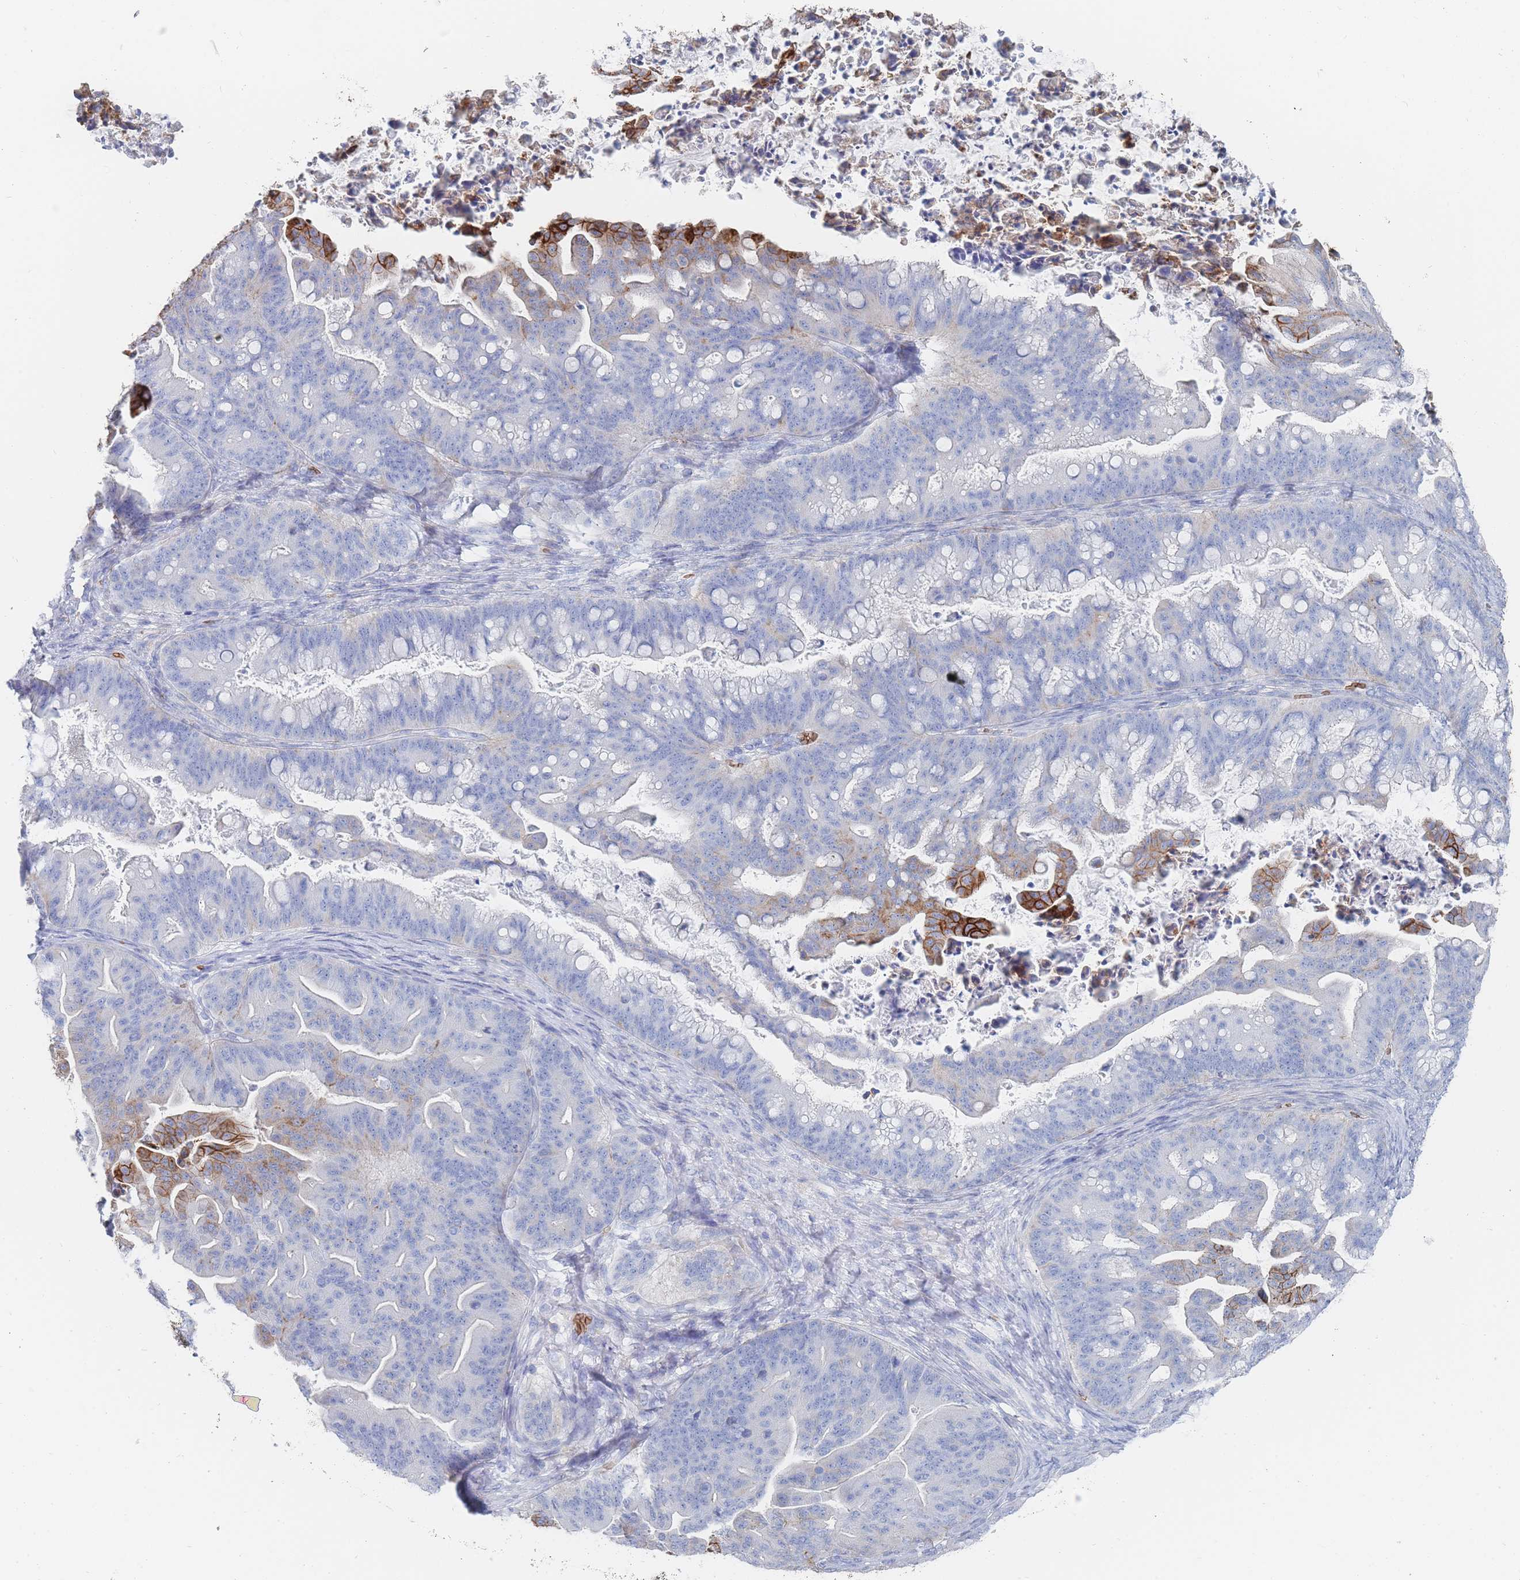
{"staining": {"intensity": "strong", "quantity": "<25%", "location": "cytoplasmic/membranous"}, "tissue": "ovarian cancer", "cell_type": "Tumor cells", "image_type": "cancer", "snomed": [{"axis": "morphology", "description": "Cystadenocarcinoma, mucinous, NOS"}, {"axis": "topography", "description": "Ovary"}], "caption": "IHC histopathology image of mucinous cystadenocarcinoma (ovarian) stained for a protein (brown), which demonstrates medium levels of strong cytoplasmic/membranous positivity in approximately <25% of tumor cells.", "gene": "SLC2A1", "patient": {"sex": "female", "age": 67}}